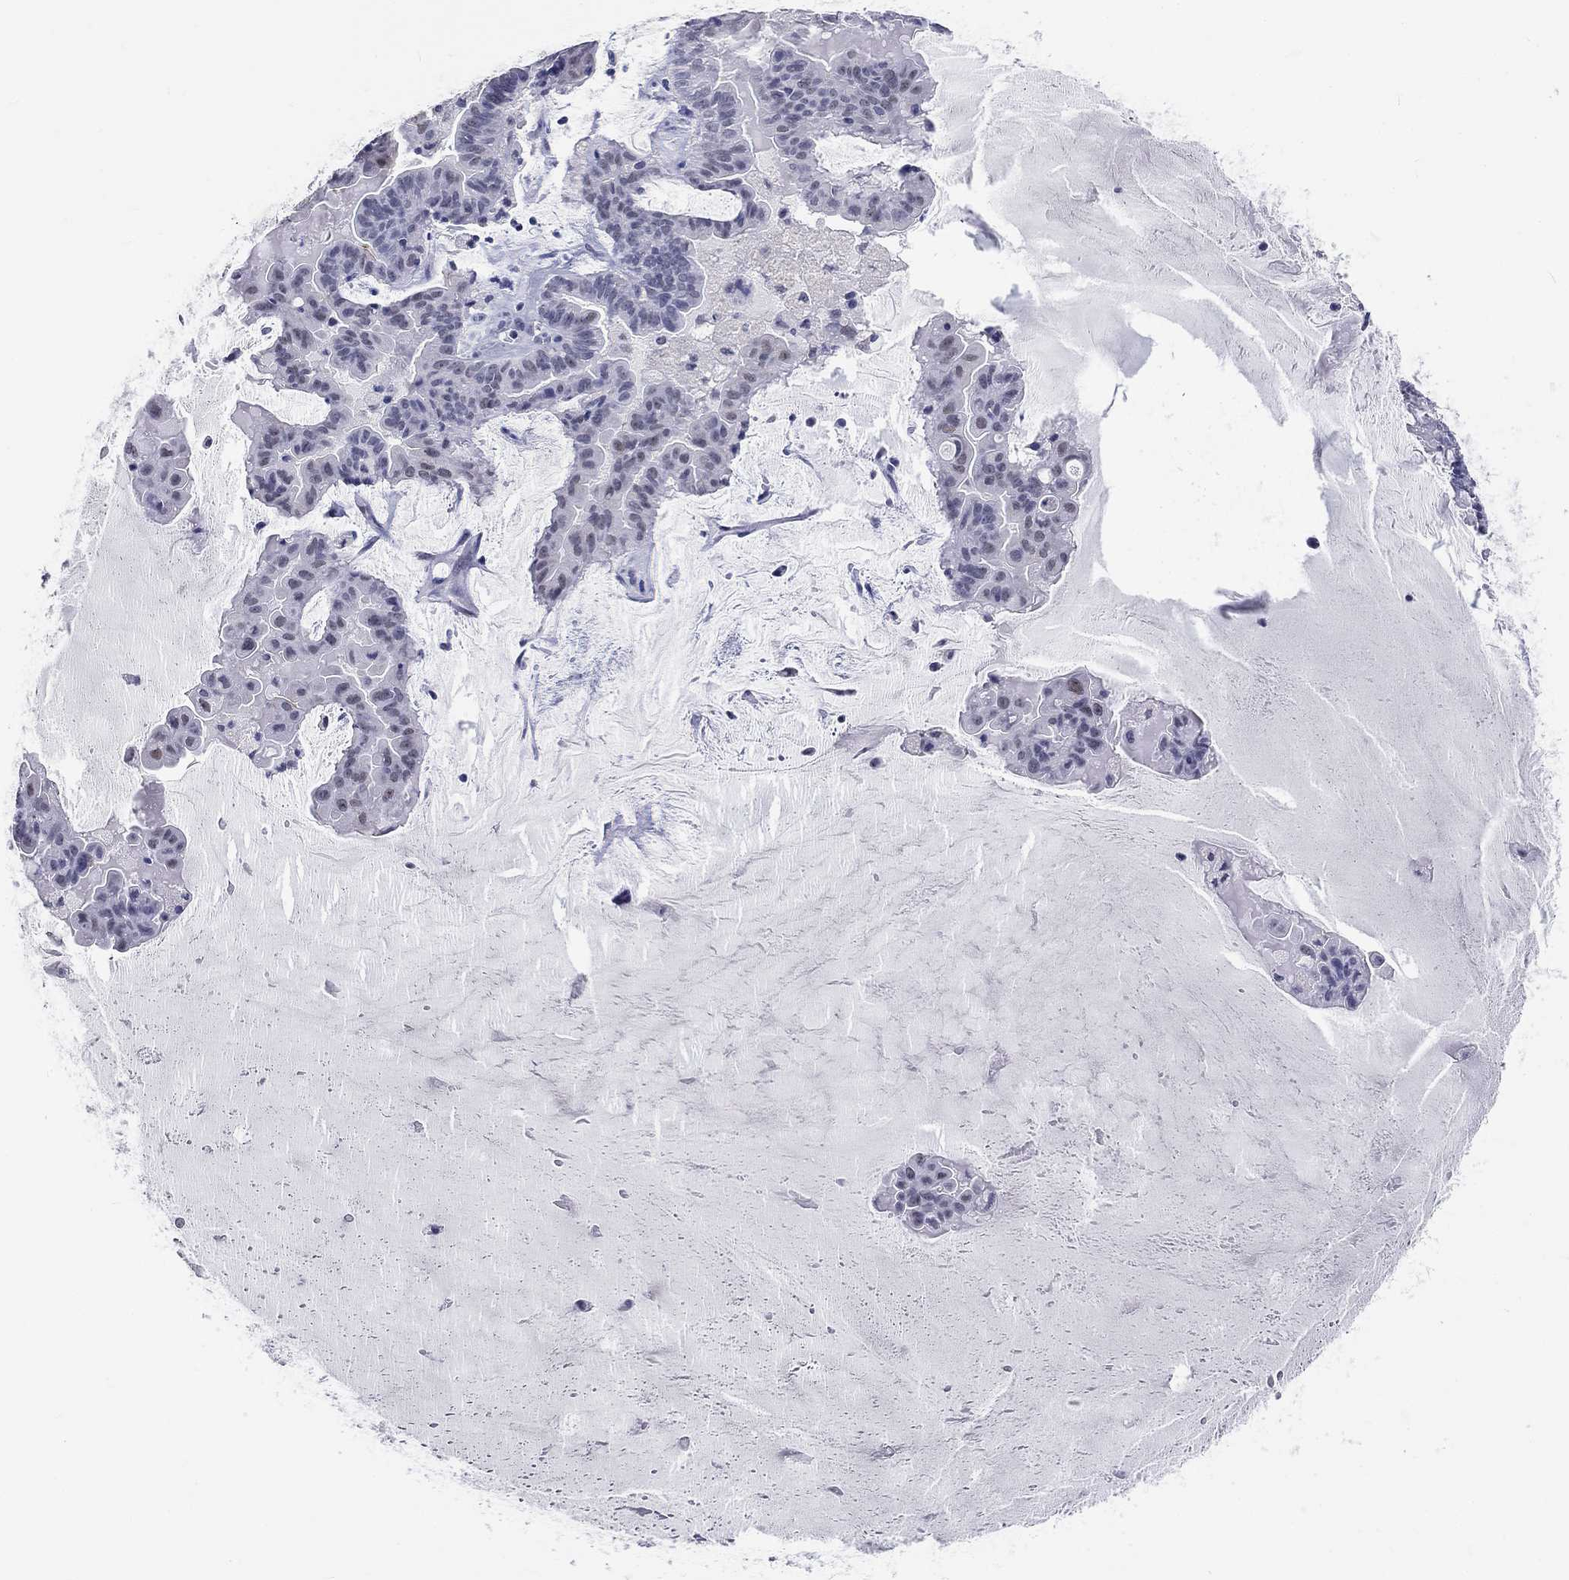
{"staining": {"intensity": "negative", "quantity": "none", "location": "none"}, "tissue": "ovarian cancer", "cell_type": "Tumor cells", "image_type": "cancer", "snomed": [{"axis": "morphology", "description": "Cystadenocarcinoma, mucinous, NOS"}, {"axis": "topography", "description": "Ovary"}], "caption": "IHC photomicrograph of human mucinous cystadenocarcinoma (ovarian) stained for a protein (brown), which exhibits no staining in tumor cells.", "gene": "GRIN1", "patient": {"sex": "female", "age": 63}}